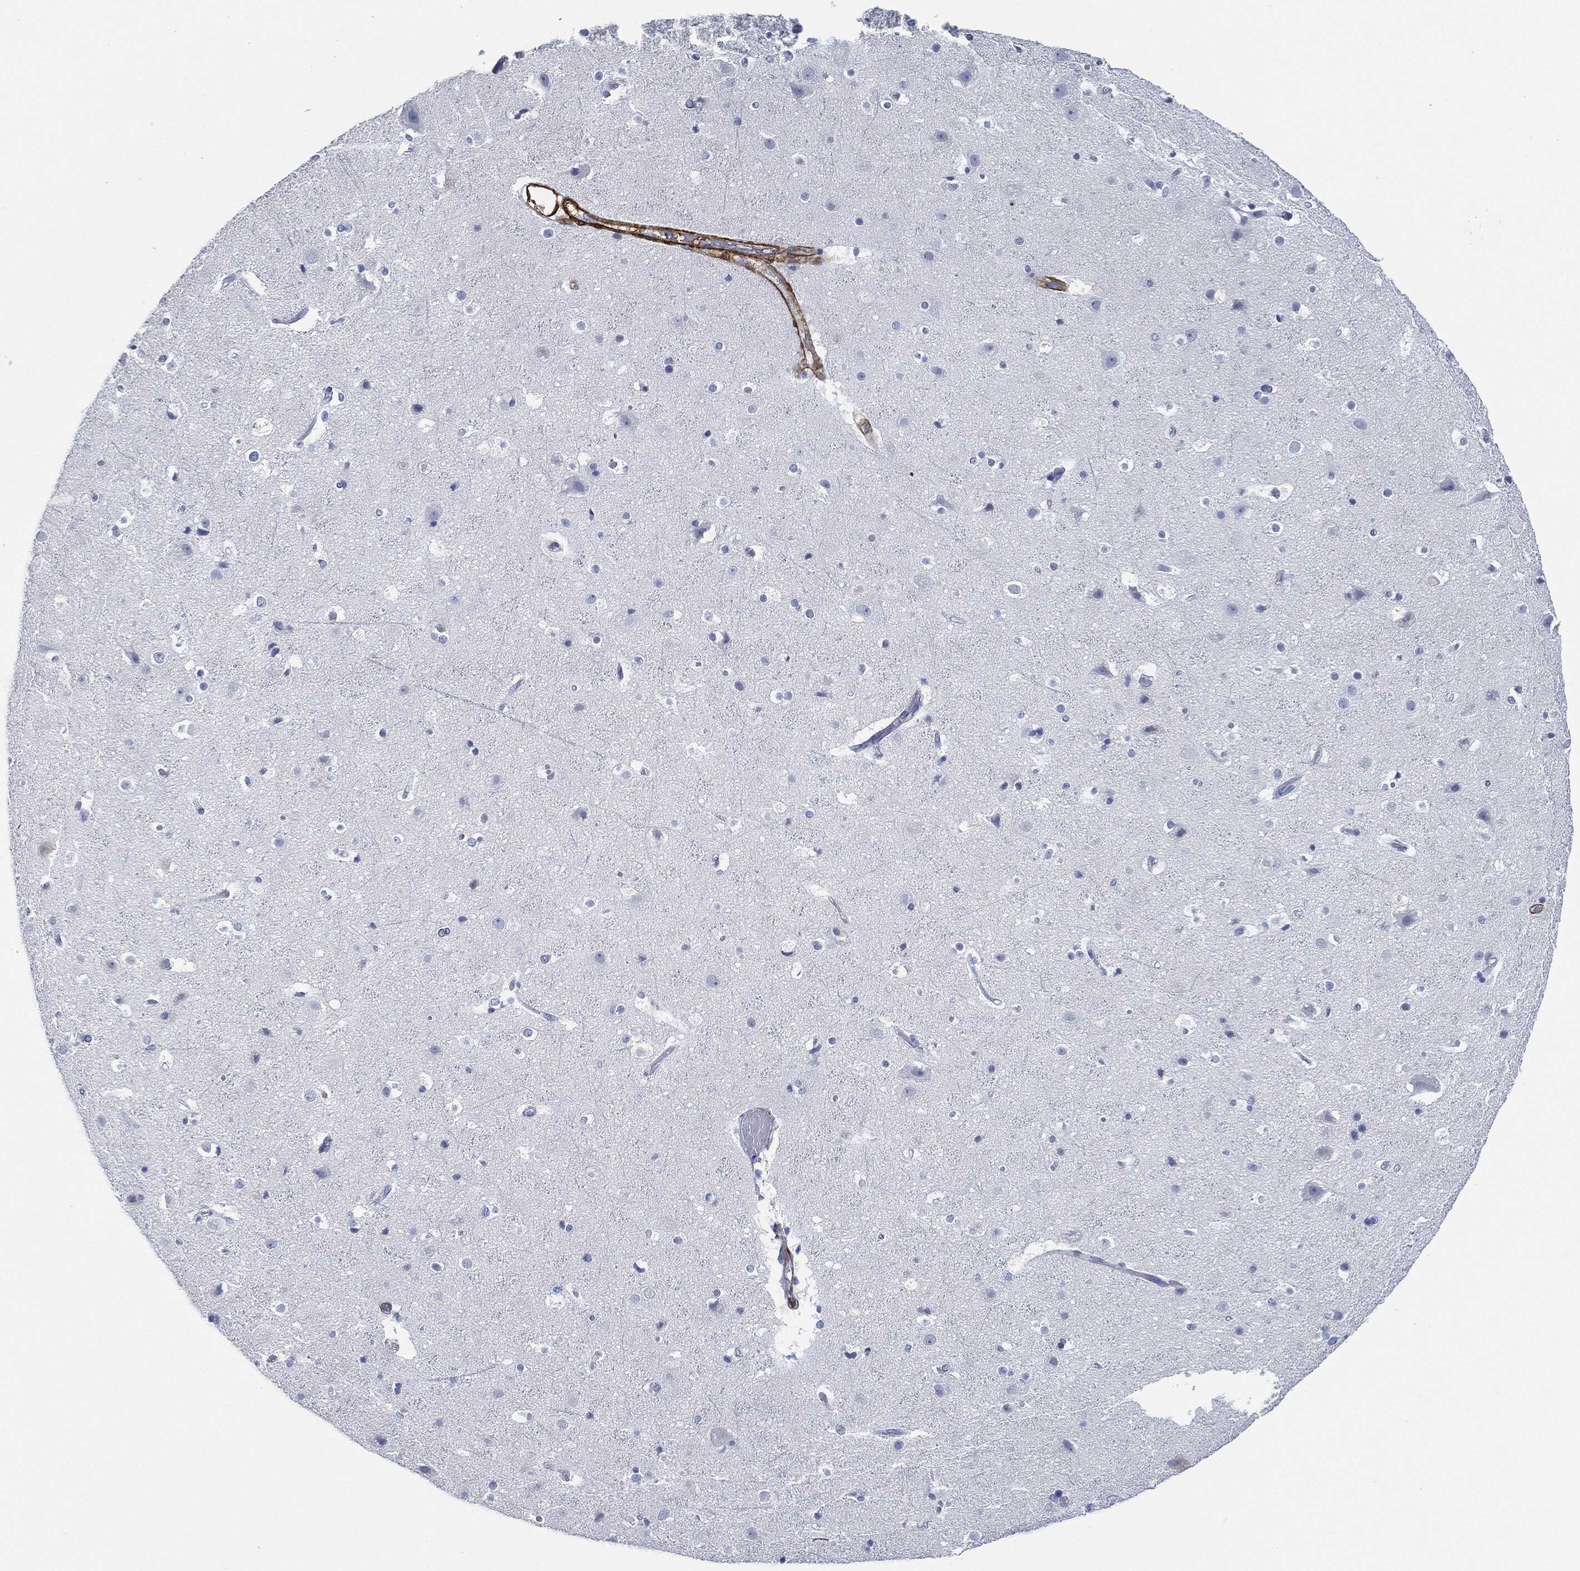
{"staining": {"intensity": "strong", "quantity": "25%-75%", "location": "cytoplasmic/membranous"}, "tissue": "cerebral cortex", "cell_type": "Endothelial cells", "image_type": "normal", "snomed": [{"axis": "morphology", "description": "Normal tissue, NOS"}, {"axis": "topography", "description": "Cerebral cortex"}], "caption": "Immunohistochemistry staining of unremarkable cerebral cortex, which reveals high levels of strong cytoplasmic/membranous expression in approximately 25%-75% of endothelial cells indicating strong cytoplasmic/membranous protein expression. The staining was performed using DAB (3,3'-diaminobenzidine) (brown) for protein detection and nuclei were counterstained in hematoxylin (blue).", "gene": "TAGLN", "patient": {"sex": "female", "age": 52}}